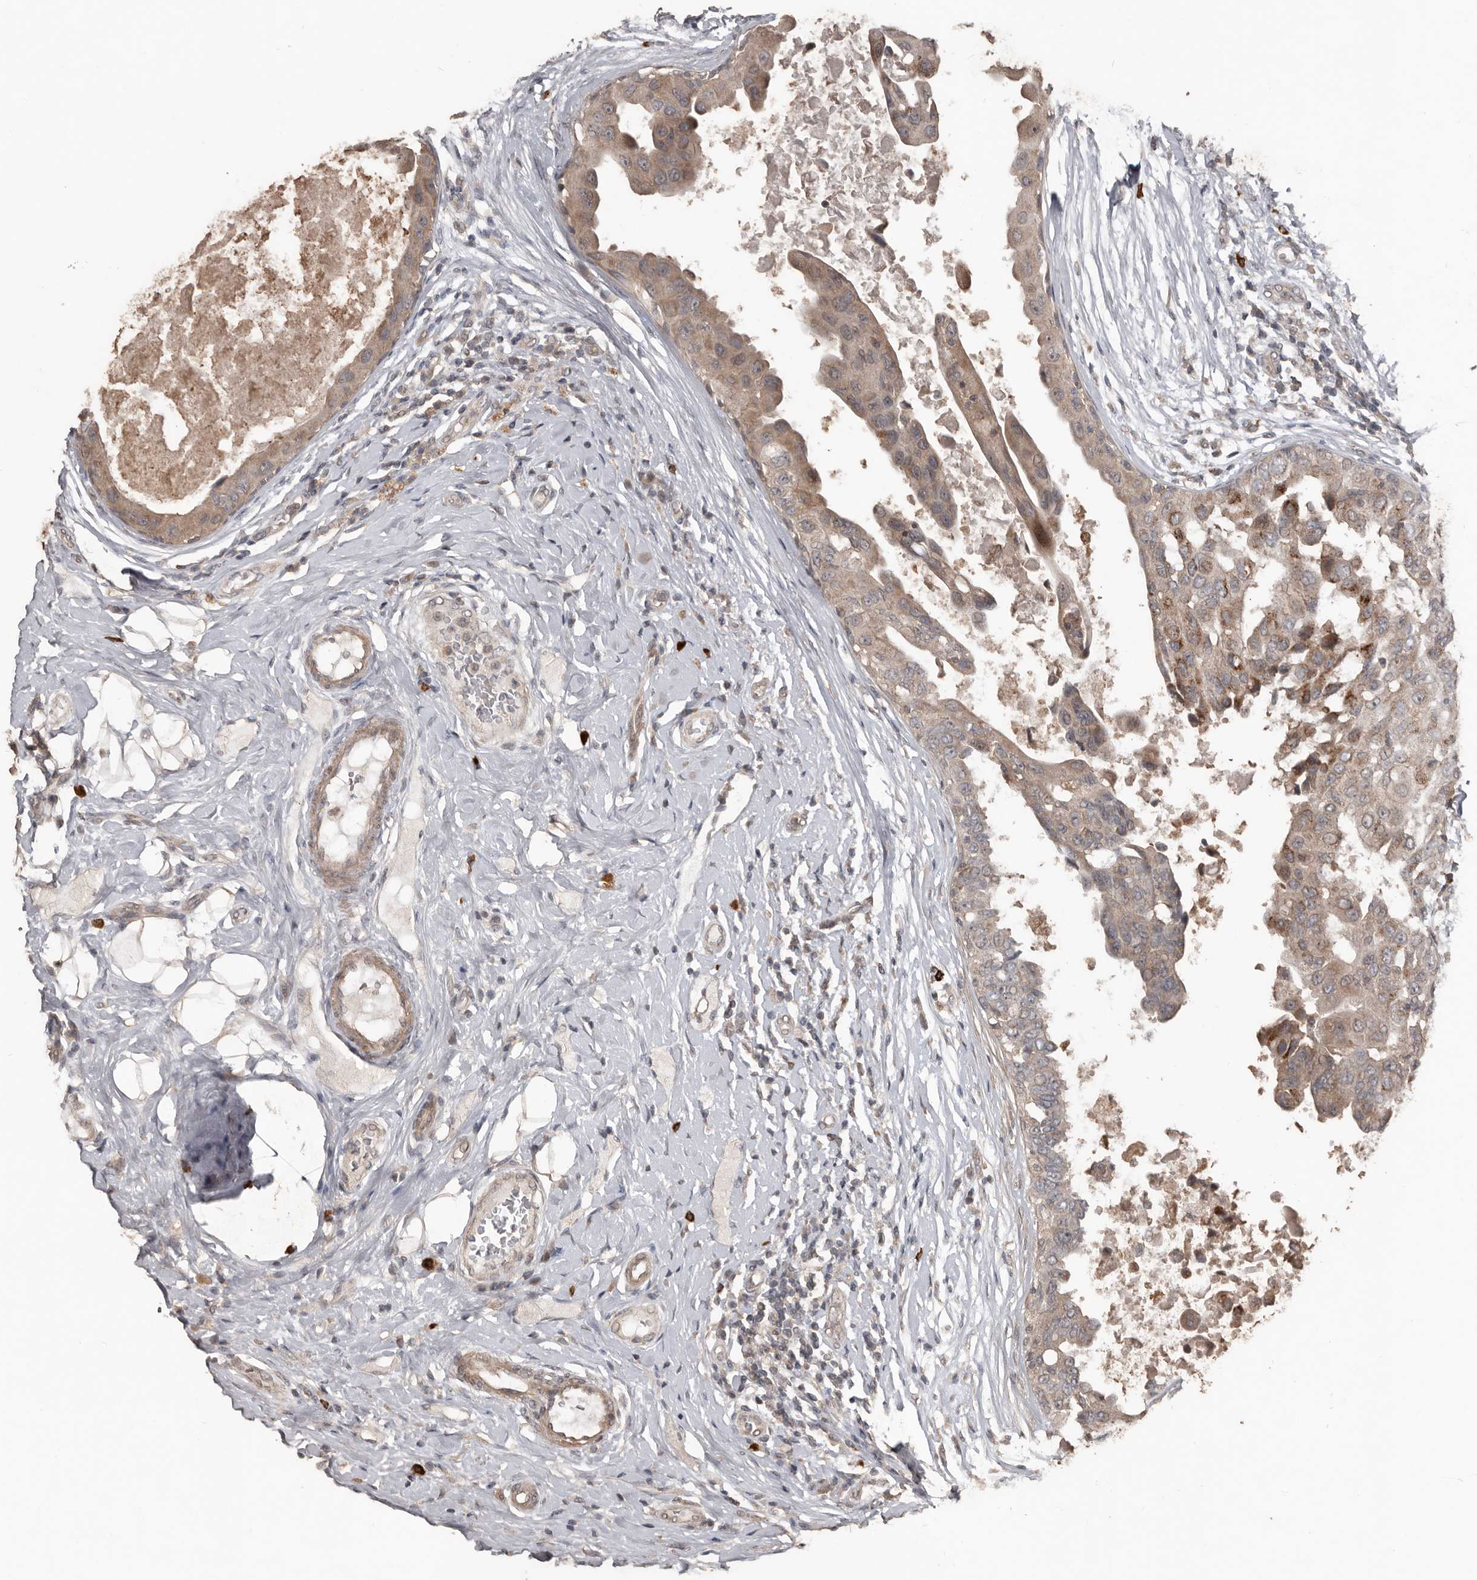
{"staining": {"intensity": "moderate", "quantity": ">75%", "location": "cytoplasmic/membranous"}, "tissue": "breast cancer", "cell_type": "Tumor cells", "image_type": "cancer", "snomed": [{"axis": "morphology", "description": "Duct carcinoma"}, {"axis": "topography", "description": "Breast"}], "caption": "A photomicrograph of infiltrating ductal carcinoma (breast) stained for a protein reveals moderate cytoplasmic/membranous brown staining in tumor cells. (Brightfield microscopy of DAB IHC at high magnification).", "gene": "BAMBI", "patient": {"sex": "female", "age": 27}}